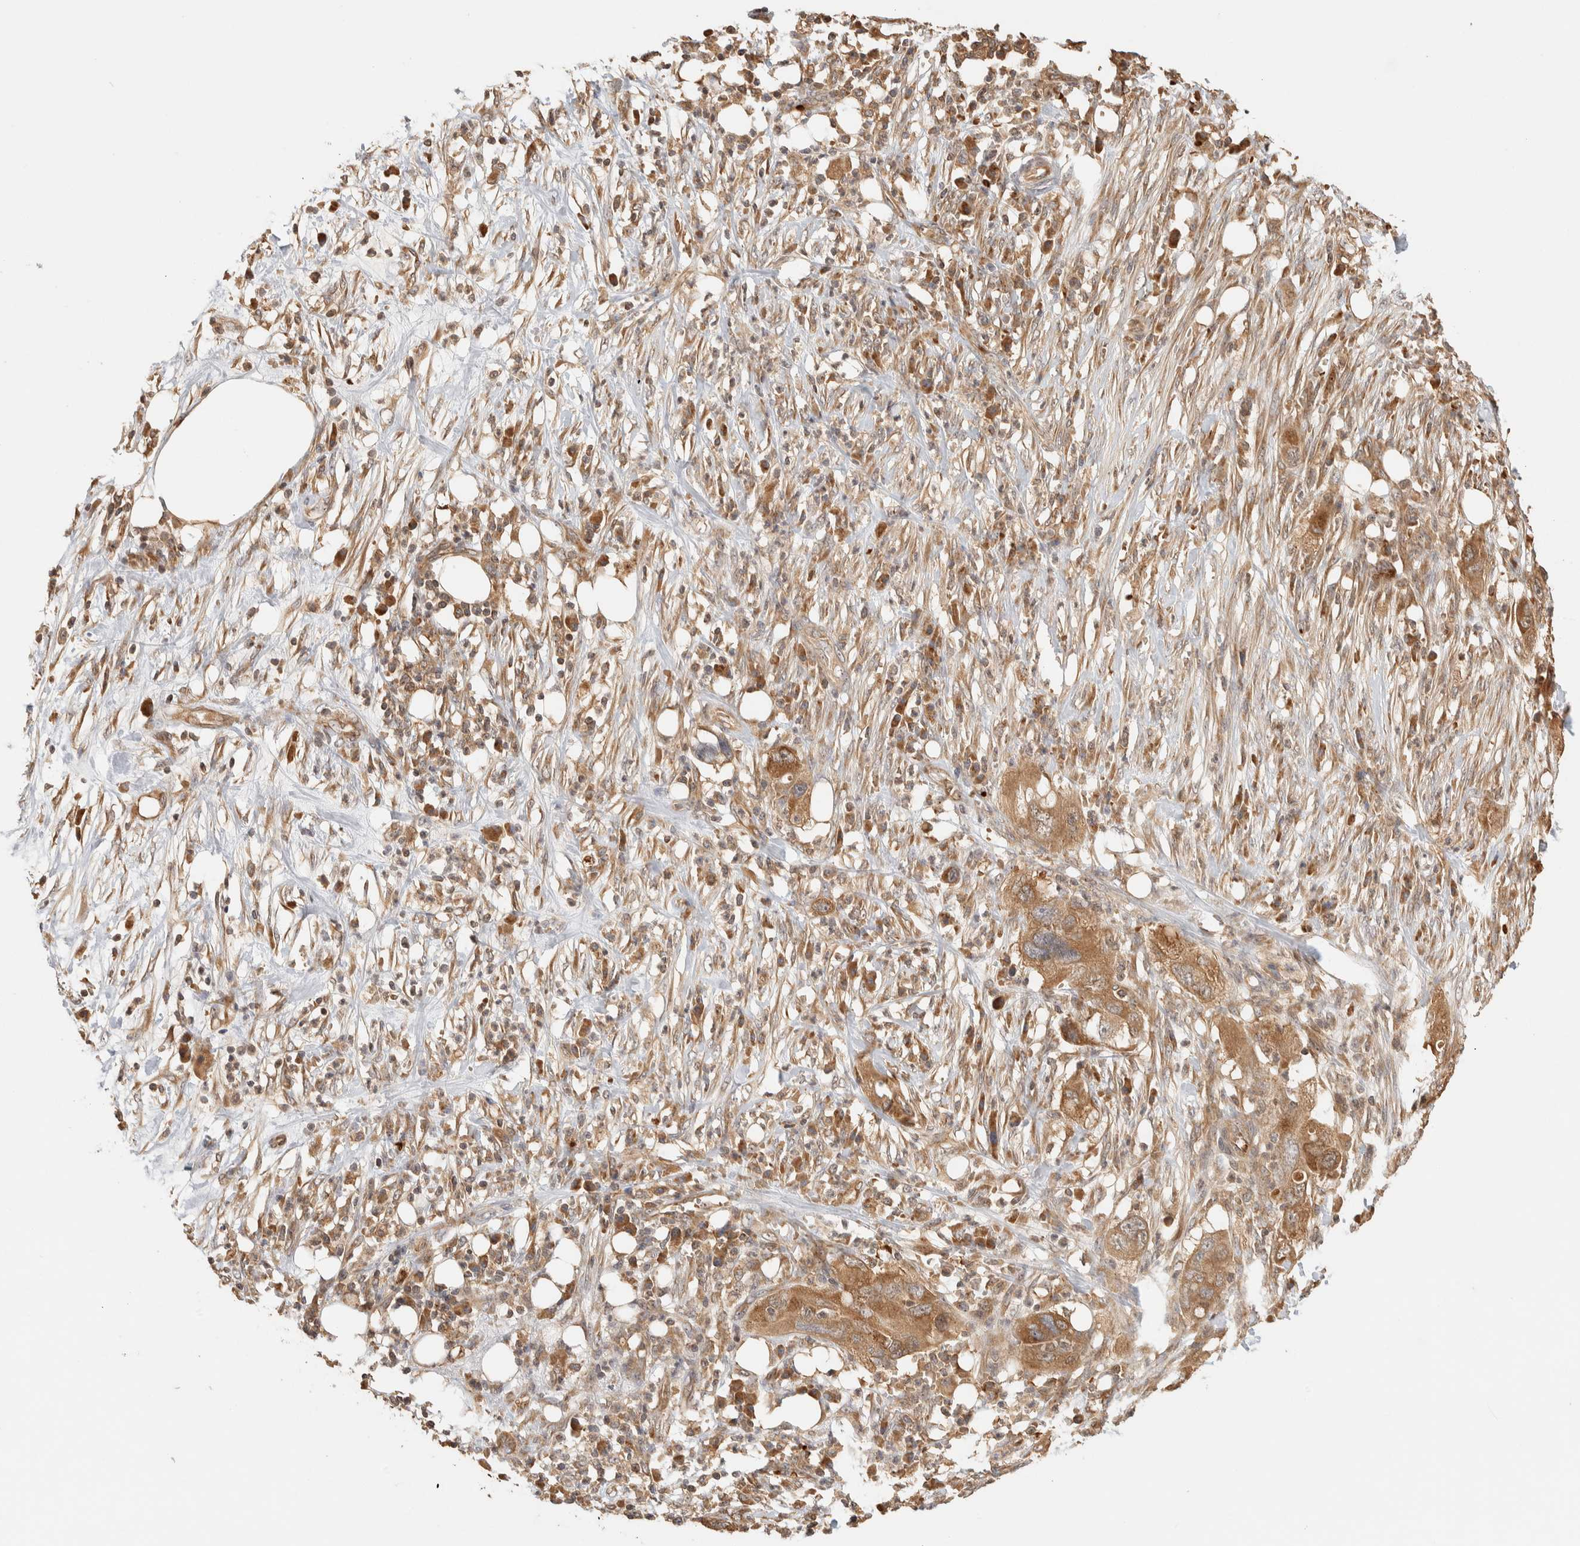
{"staining": {"intensity": "moderate", "quantity": ">75%", "location": "cytoplasmic/membranous"}, "tissue": "pancreatic cancer", "cell_type": "Tumor cells", "image_type": "cancer", "snomed": [{"axis": "morphology", "description": "Adenocarcinoma, NOS"}, {"axis": "topography", "description": "Pancreas"}], "caption": "Protein staining of adenocarcinoma (pancreatic) tissue displays moderate cytoplasmic/membranous positivity in approximately >75% of tumor cells.", "gene": "TTI2", "patient": {"sex": "female", "age": 78}}